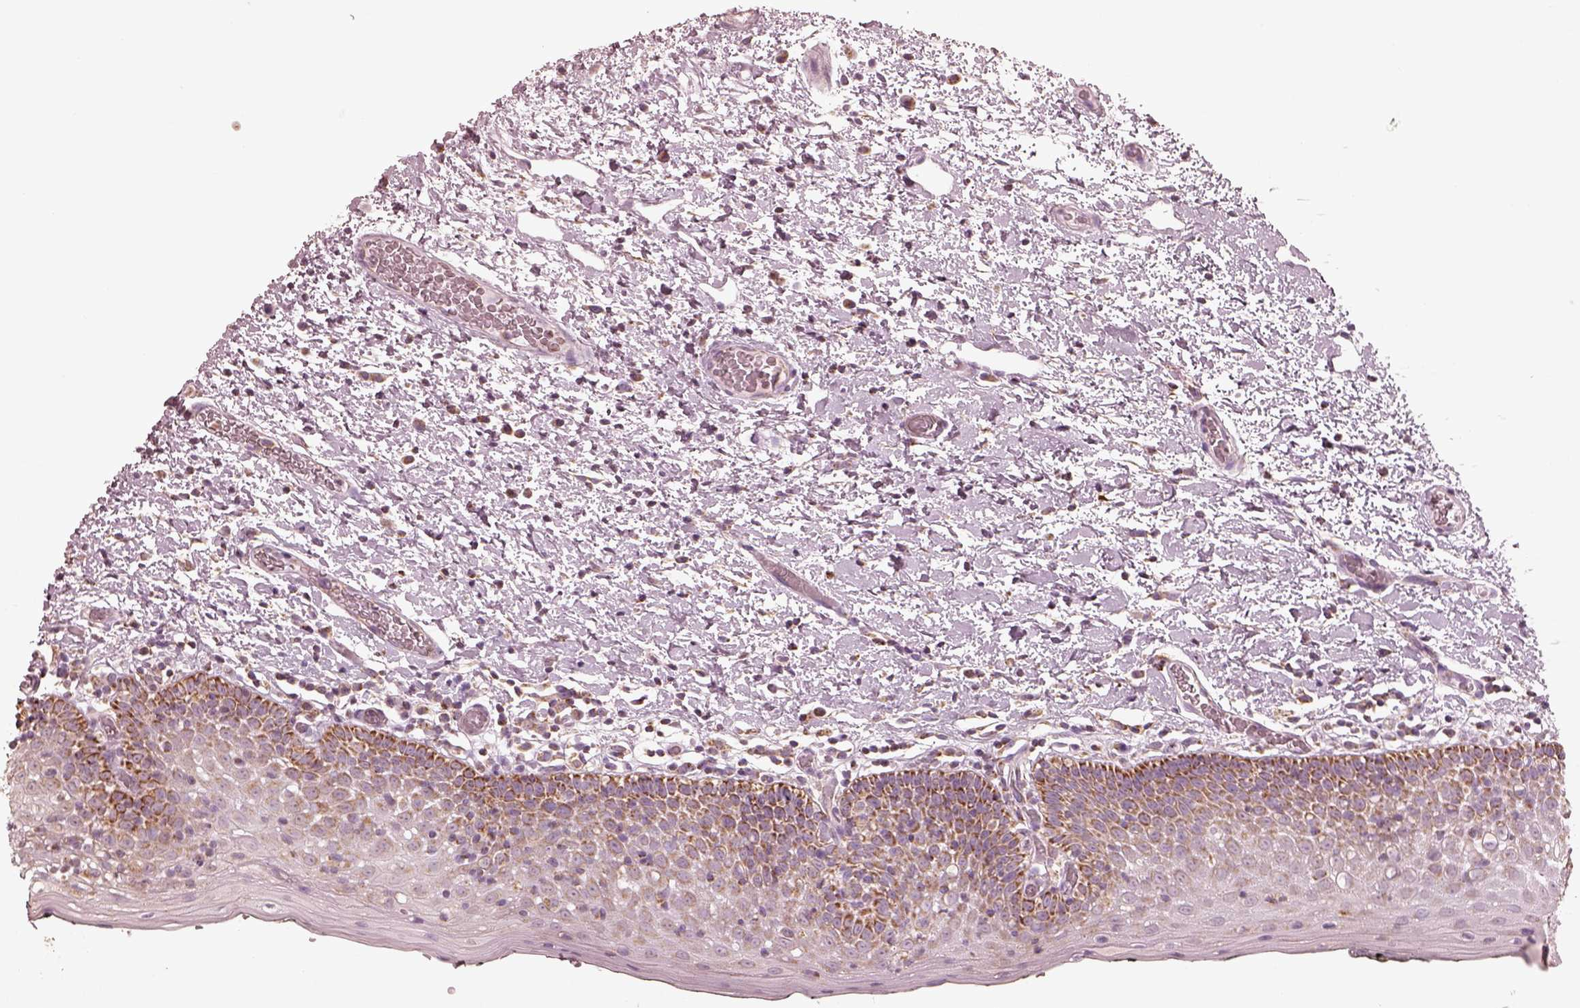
{"staining": {"intensity": "strong", "quantity": "25%-75%", "location": "cytoplasmic/membranous"}, "tissue": "oral mucosa", "cell_type": "Squamous epithelial cells", "image_type": "normal", "snomed": [{"axis": "morphology", "description": "Normal tissue, NOS"}, {"axis": "morphology", "description": "Squamous cell carcinoma, NOS"}, {"axis": "topography", "description": "Oral tissue"}, {"axis": "topography", "description": "Head-Neck"}], "caption": "An image of oral mucosa stained for a protein reveals strong cytoplasmic/membranous brown staining in squamous epithelial cells.", "gene": "ENTPD6", "patient": {"sex": "male", "age": 69}}